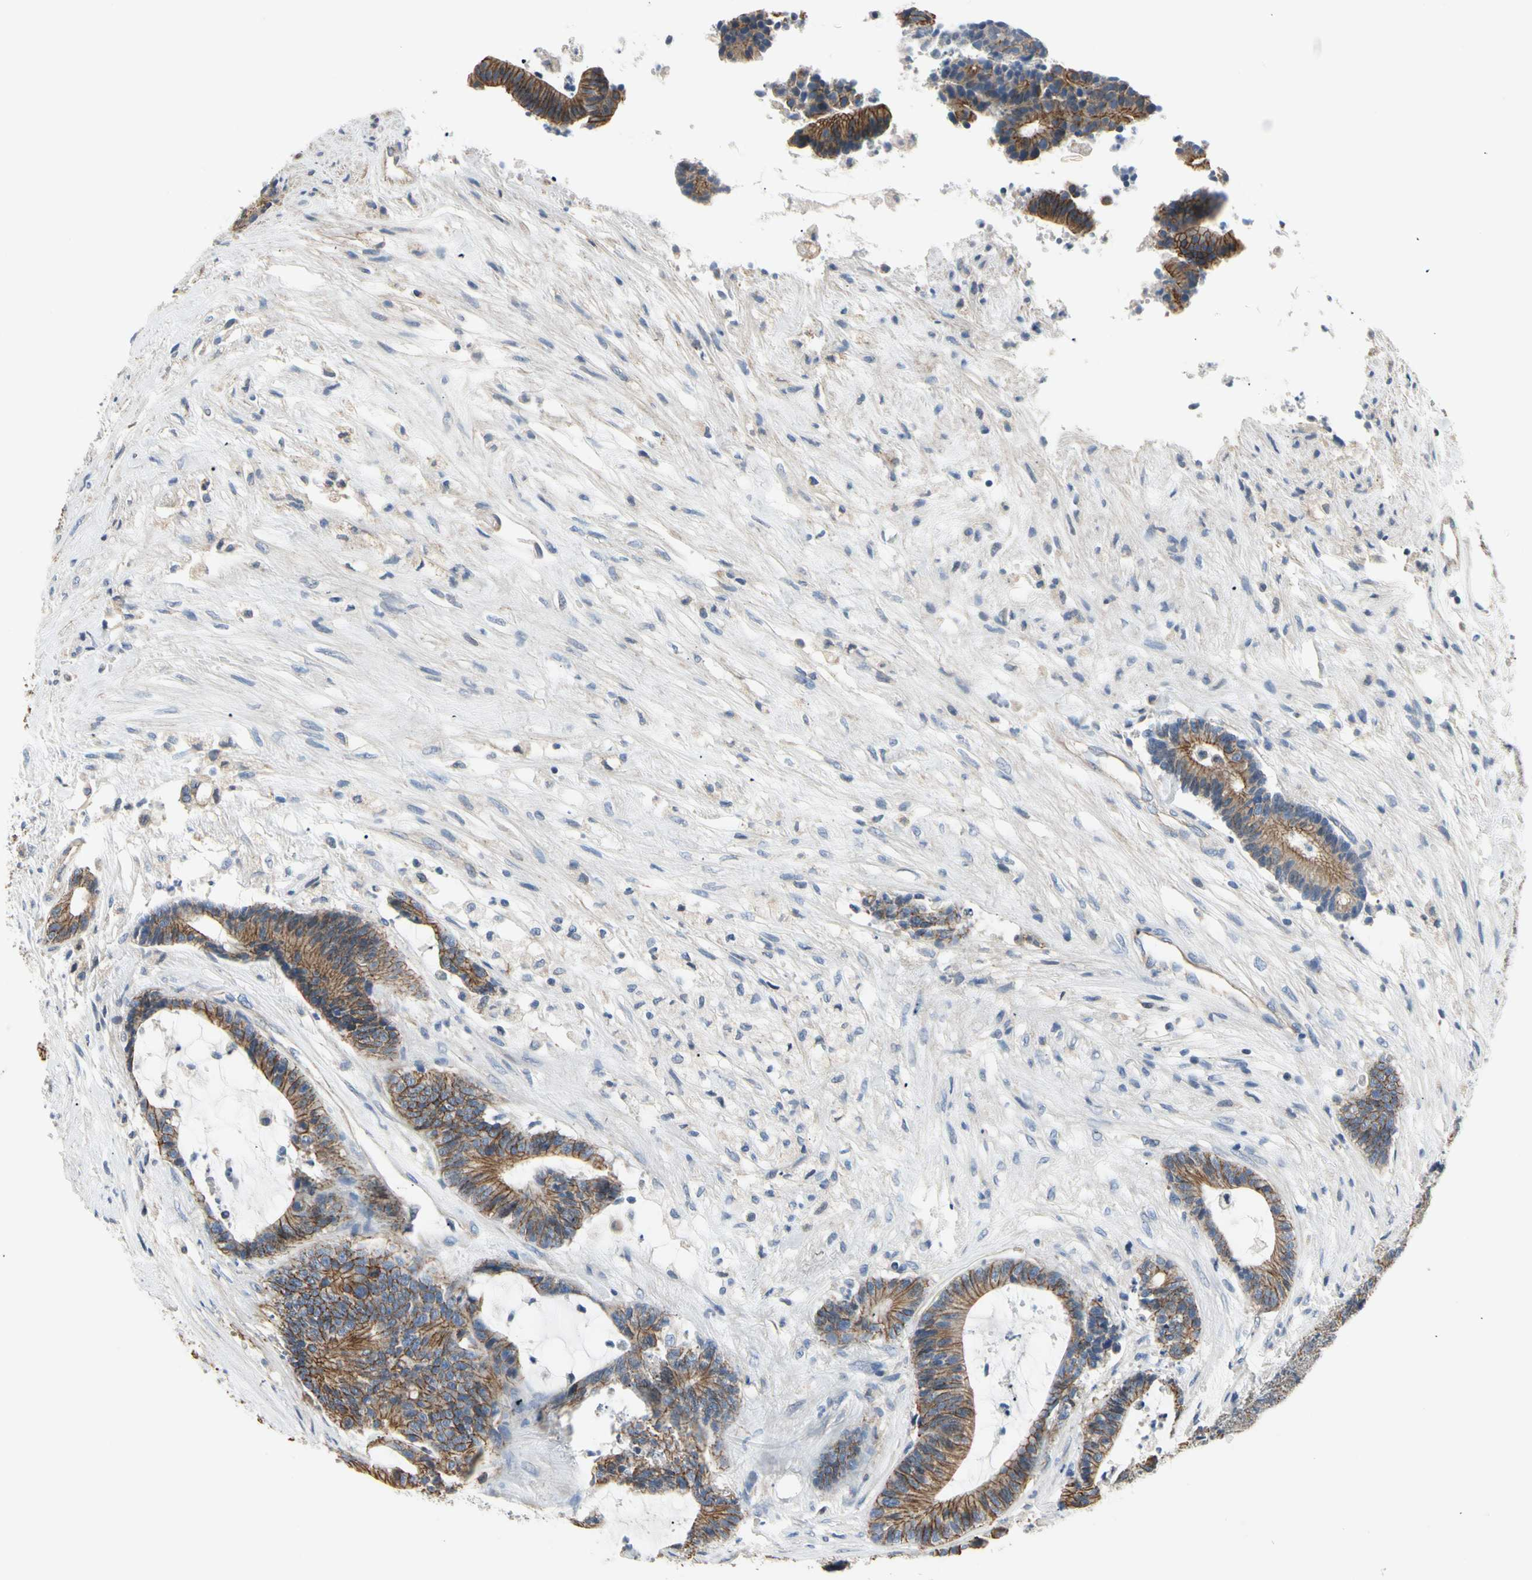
{"staining": {"intensity": "moderate", "quantity": ">75%", "location": "cytoplasmic/membranous"}, "tissue": "colorectal cancer", "cell_type": "Tumor cells", "image_type": "cancer", "snomed": [{"axis": "morphology", "description": "Adenocarcinoma, NOS"}, {"axis": "topography", "description": "Colon"}], "caption": "A brown stain shows moderate cytoplasmic/membranous positivity of a protein in human adenocarcinoma (colorectal) tumor cells. (Stains: DAB (3,3'-diaminobenzidine) in brown, nuclei in blue, Microscopy: brightfield microscopy at high magnification).", "gene": "LGR6", "patient": {"sex": "female", "age": 84}}